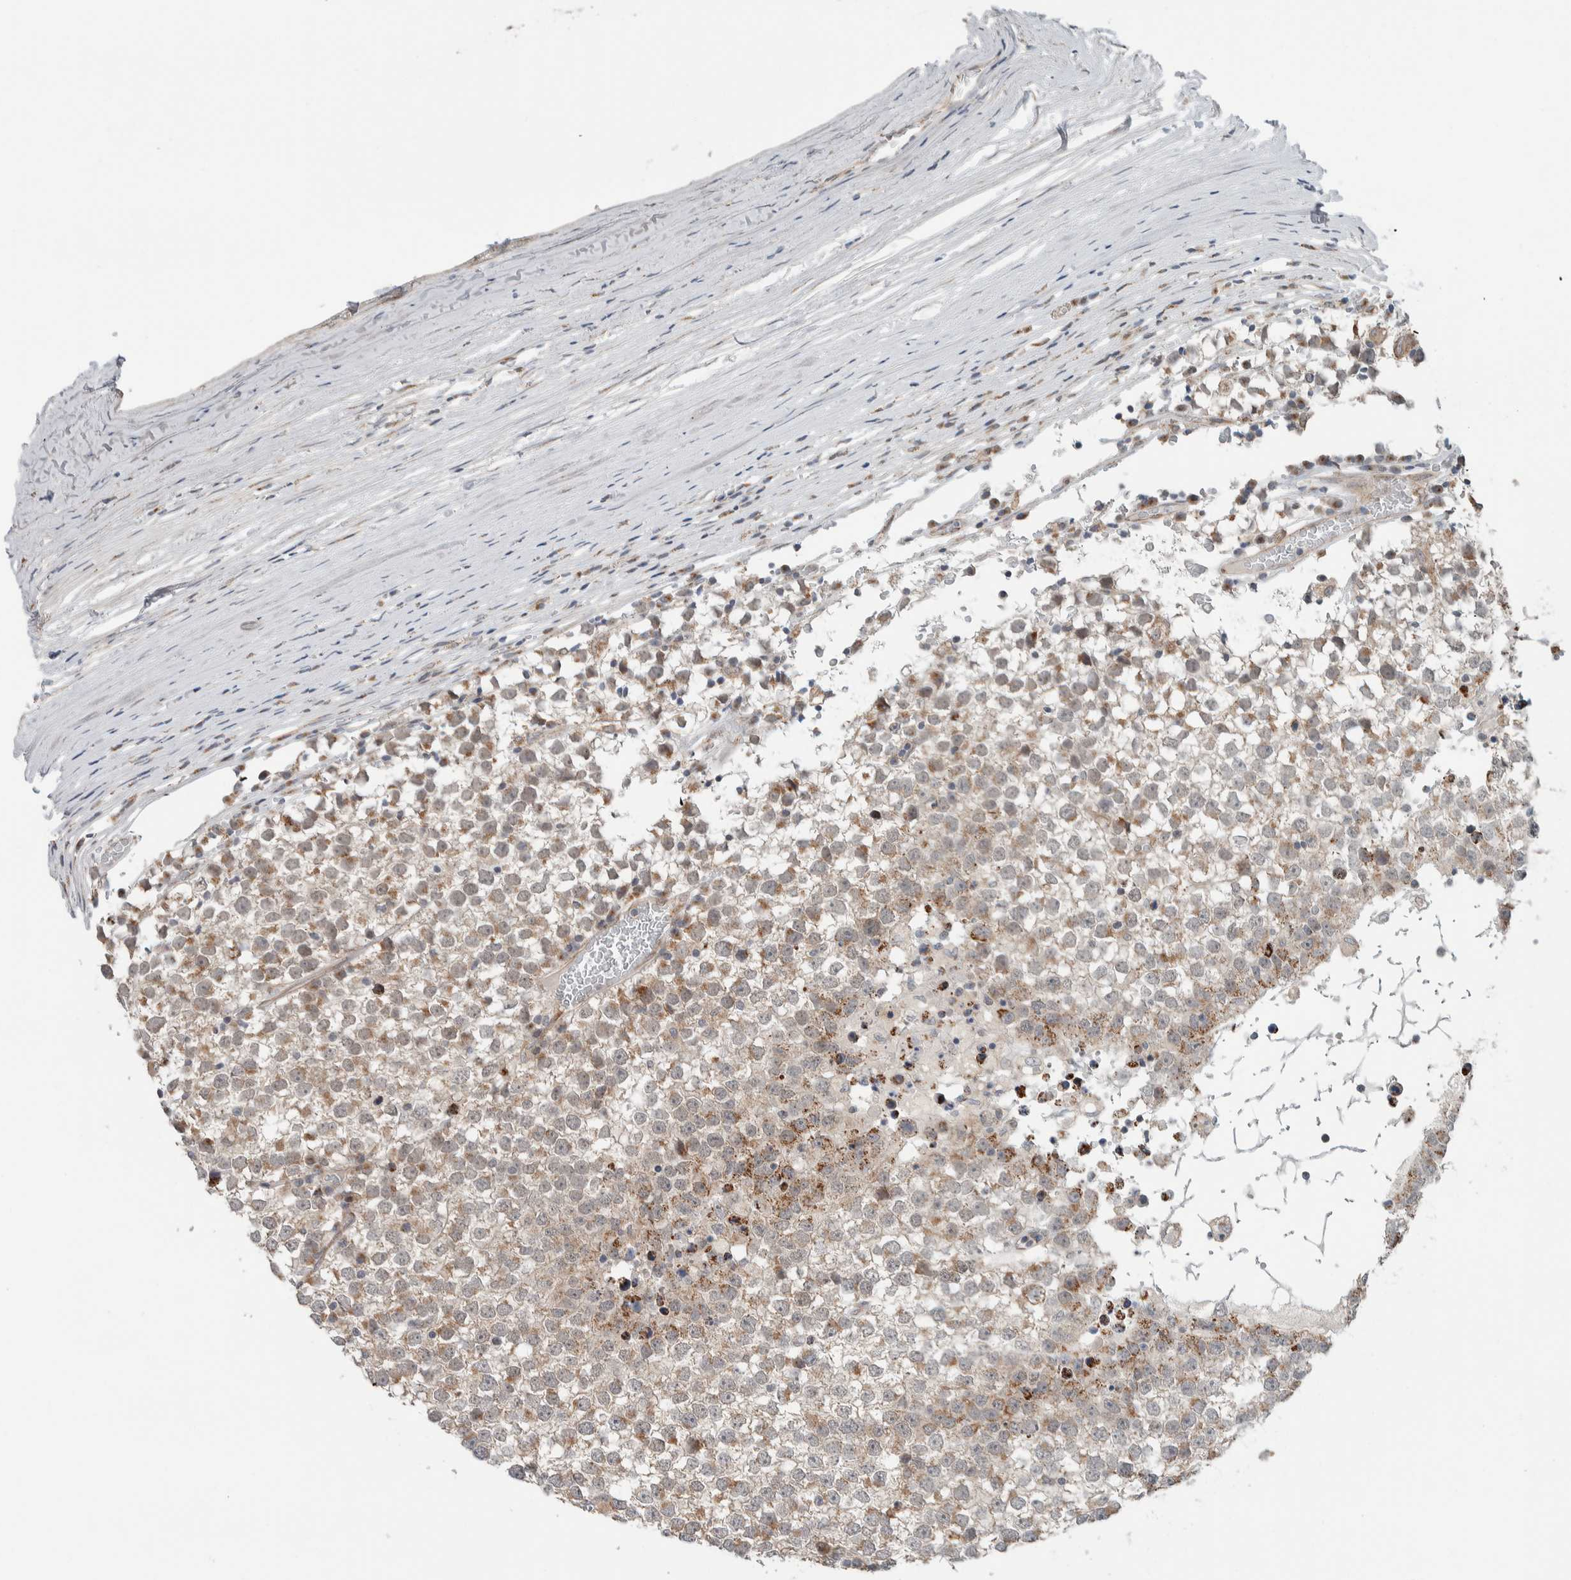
{"staining": {"intensity": "moderate", "quantity": "25%-75%", "location": "cytoplasmic/membranous"}, "tissue": "testis cancer", "cell_type": "Tumor cells", "image_type": "cancer", "snomed": [{"axis": "morphology", "description": "Seminoma, NOS"}, {"axis": "topography", "description": "Testis"}], "caption": "Immunohistochemistry image of testis cancer stained for a protein (brown), which shows medium levels of moderate cytoplasmic/membranous expression in approximately 25%-75% of tumor cells.", "gene": "RERE", "patient": {"sex": "male", "age": 65}}